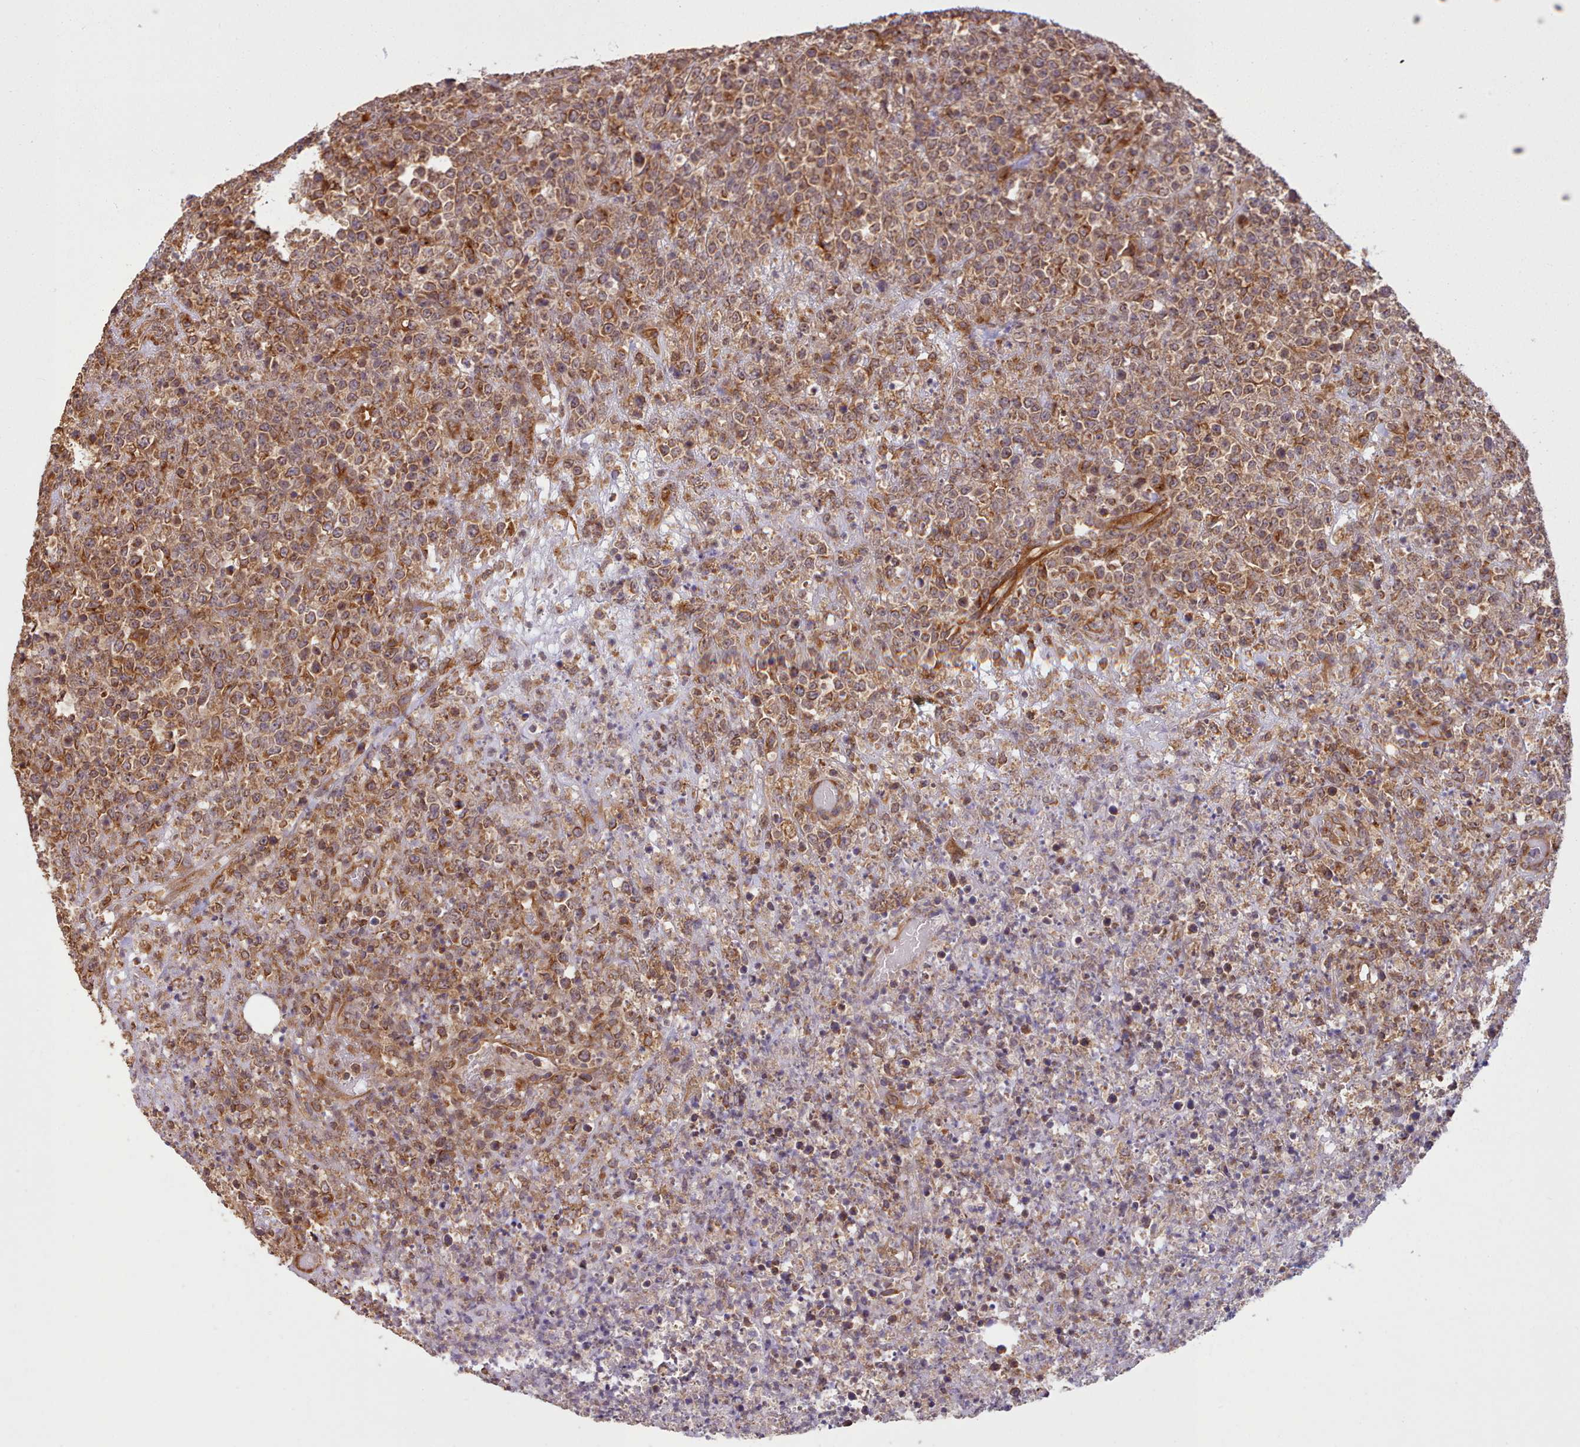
{"staining": {"intensity": "strong", "quantity": ">75%", "location": "cytoplasmic/membranous"}, "tissue": "lymphoma", "cell_type": "Tumor cells", "image_type": "cancer", "snomed": [{"axis": "morphology", "description": "Malignant lymphoma, non-Hodgkin's type, High grade"}, {"axis": "topography", "description": "Colon"}], "caption": "Protein expression analysis of malignant lymphoma, non-Hodgkin's type (high-grade) shows strong cytoplasmic/membranous positivity in about >75% of tumor cells.", "gene": "CRYBG1", "patient": {"sex": "female", "age": 53}}